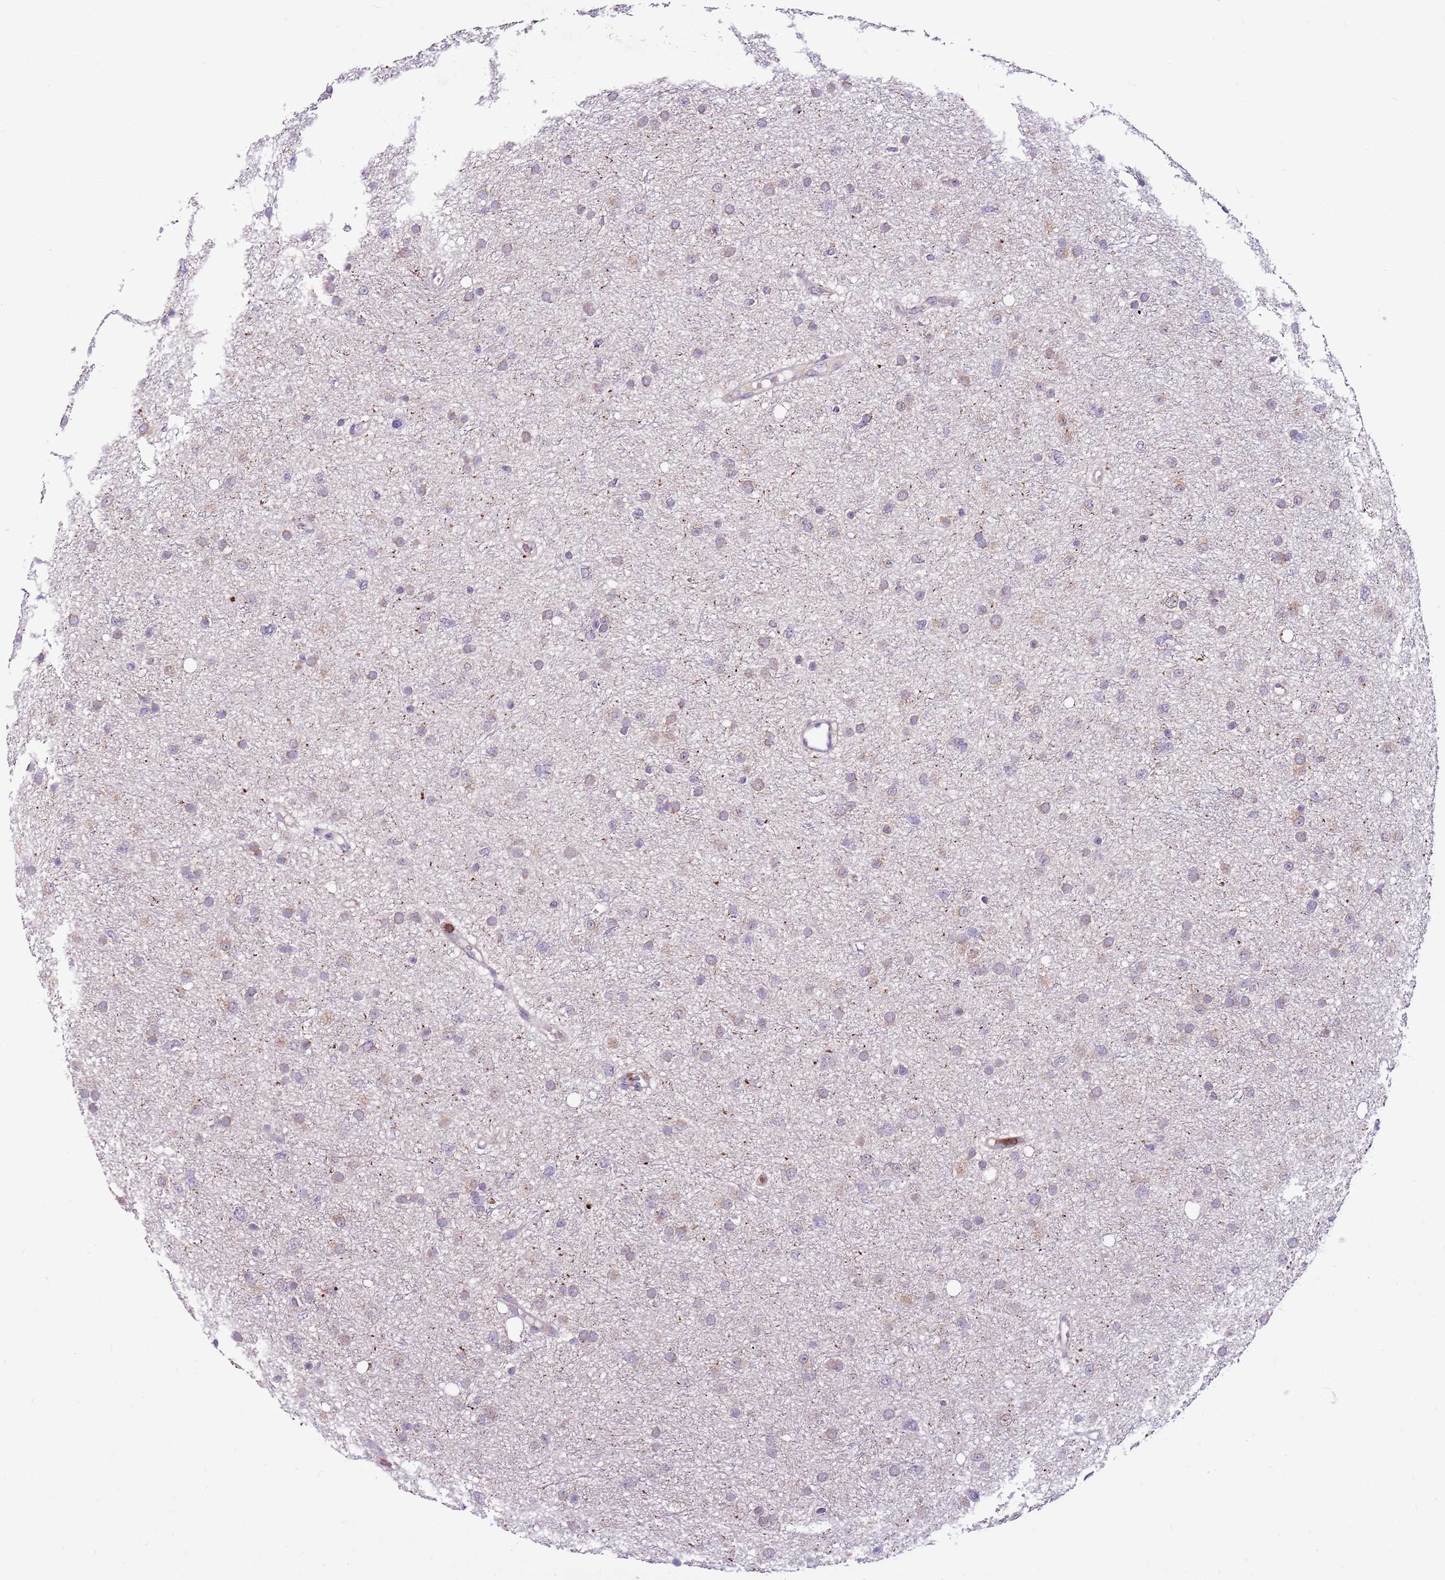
{"staining": {"intensity": "weak", "quantity": "<25%", "location": "cytoplasmic/membranous"}, "tissue": "glioma", "cell_type": "Tumor cells", "image_type": "cancer", "snomed": [{"axis": "morphology", "description": "Glioma, malignant, Low grade"}, {"axis": "topography", "description": "Cerebral cortex"}], "caption": "Immunohistochemistry histopathology image of neoplastic tissue: low-grade glioma (malignant) stained with DAB (3,3'-diaminobenzidine) demonstrates no significant protein staining in tumor cells.", "gene": "ZSWIM1", "patient": {"sex": "female", "age": 39}}